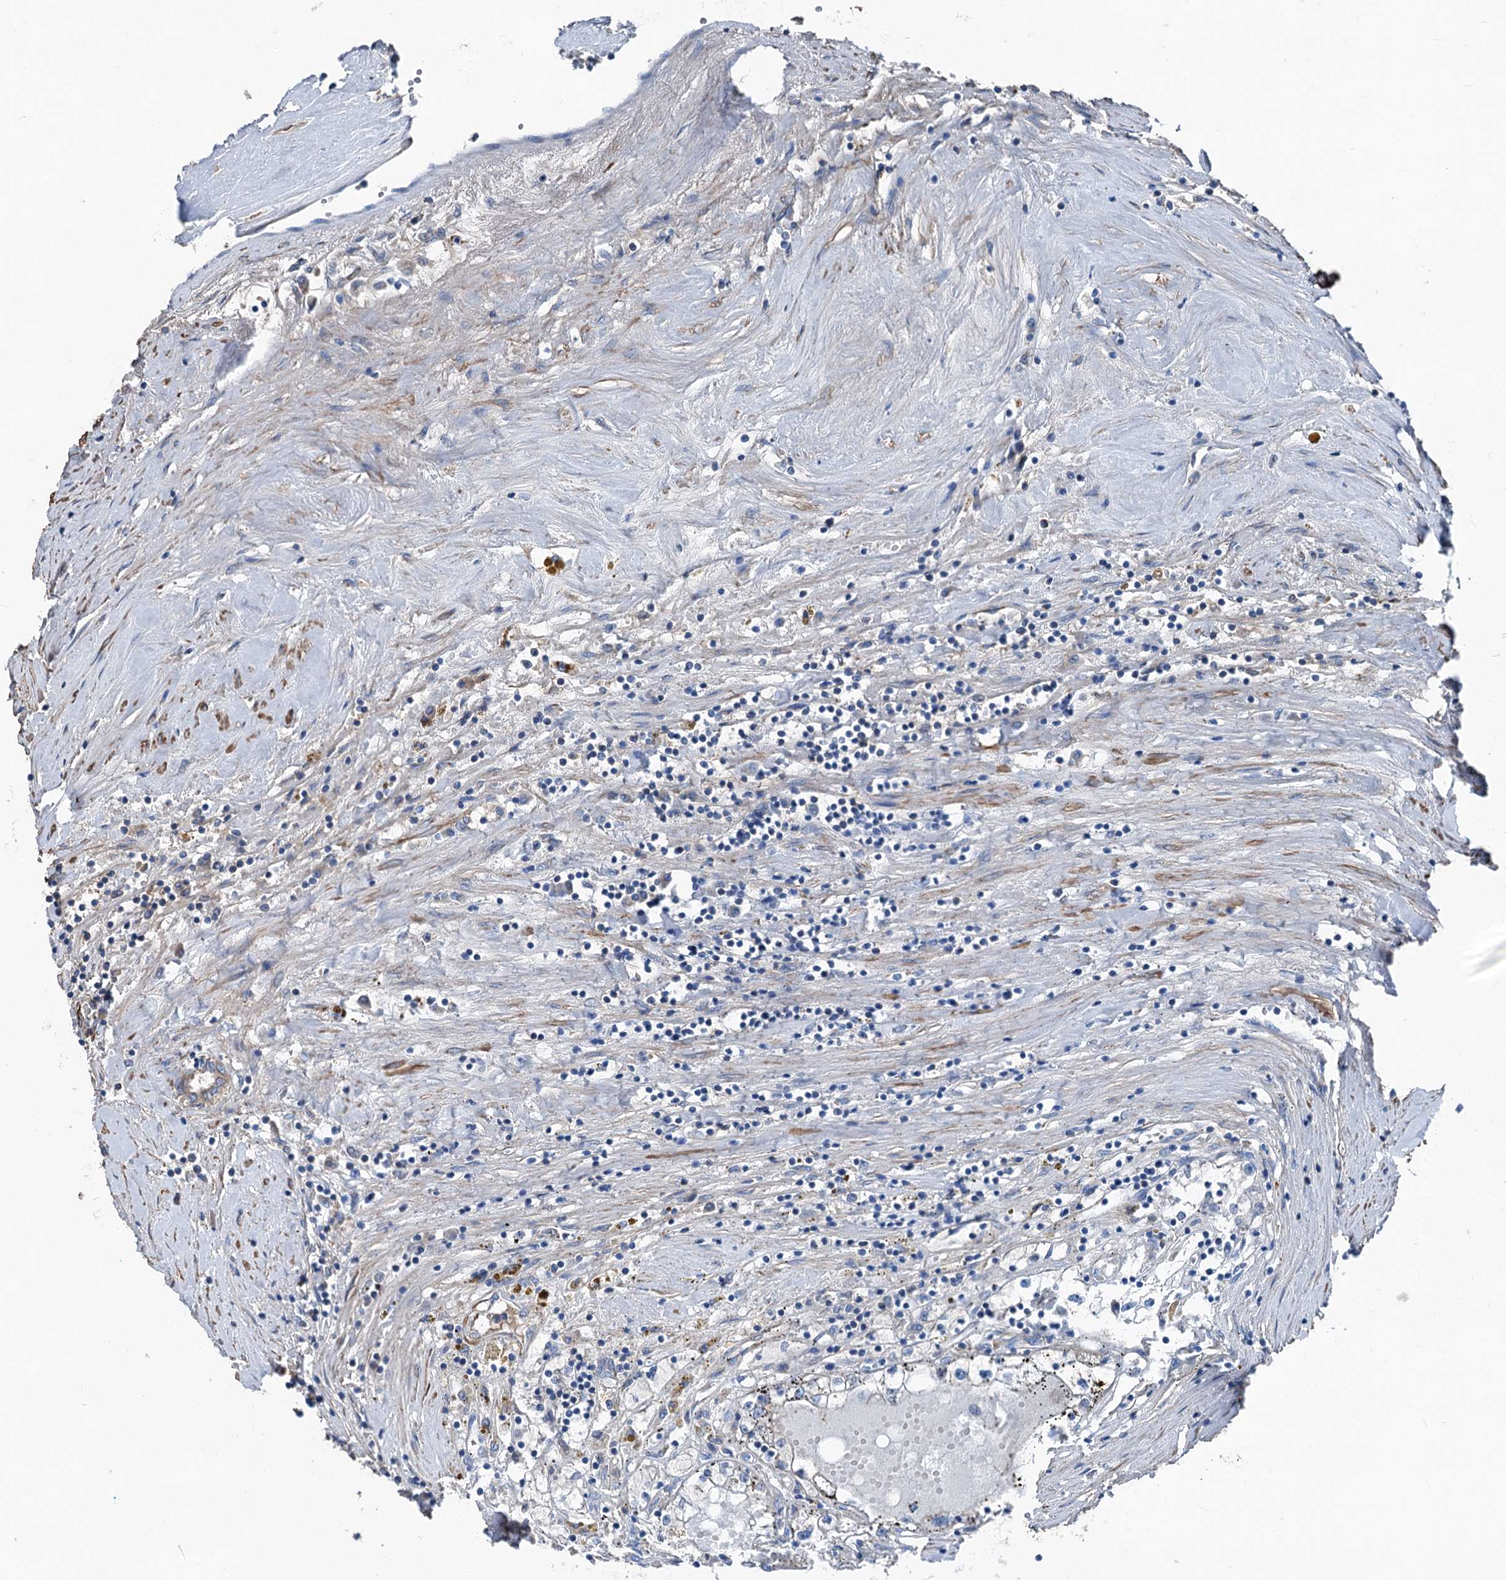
{"staining": {"intensity": "negative", "quantity": "none", "location": "none"}, "tissue": "renal cancer", "cell_type": "Tumor cells", "image_type": "cancer", "snomed": [{"axis": "morphology", "description": "Adenocarcinoma, NOS"}, {"axis": "topography", "description": "Kidney"}], "caption": "An image of renal cancer (adenocarcinoma) stained for a protein exhibits no brown staining in tumor cells.", "gene": "DDIAS", "patient": {"sex": "male", "age": 56}}